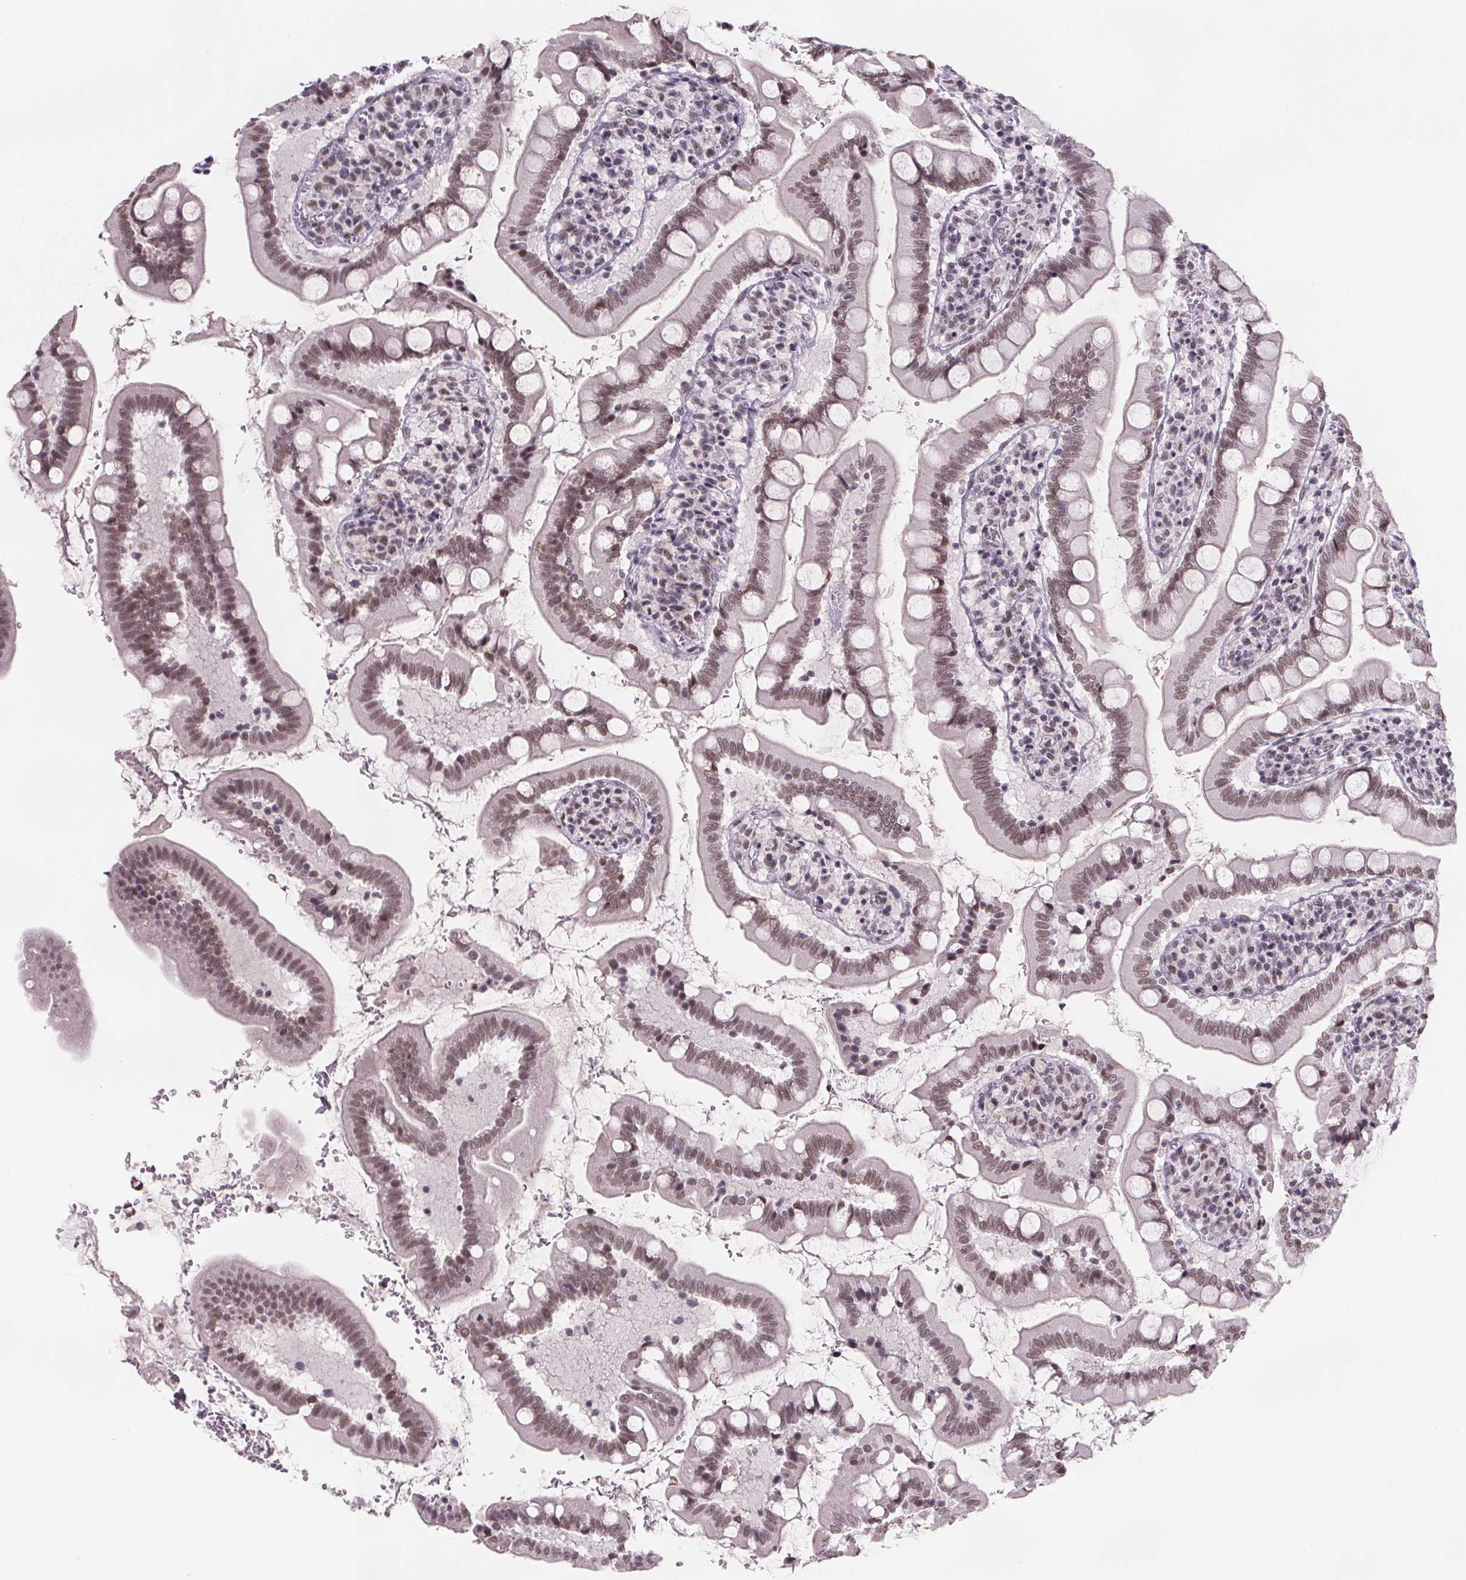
{"staining": {"intensity": "moderate", "quantity": "25%-75%", "location": "nuclear"}, "tissue": "small intestine", "cell_type": "Glandular cells", "image_type": "normal", "snomed": [{"axis": "morphology", "description": "Normal tissue, NOS"}, {"axis": "topography", "description": "Small intestine"}], "caption": "This photomicrograph reveals IHC staining of normal small intestine, with medium moderate nuclear expression in about 25%-75% of glandular cells.", "gene": "ZNF572", "patient": {"sex": "female", "age": 56}}